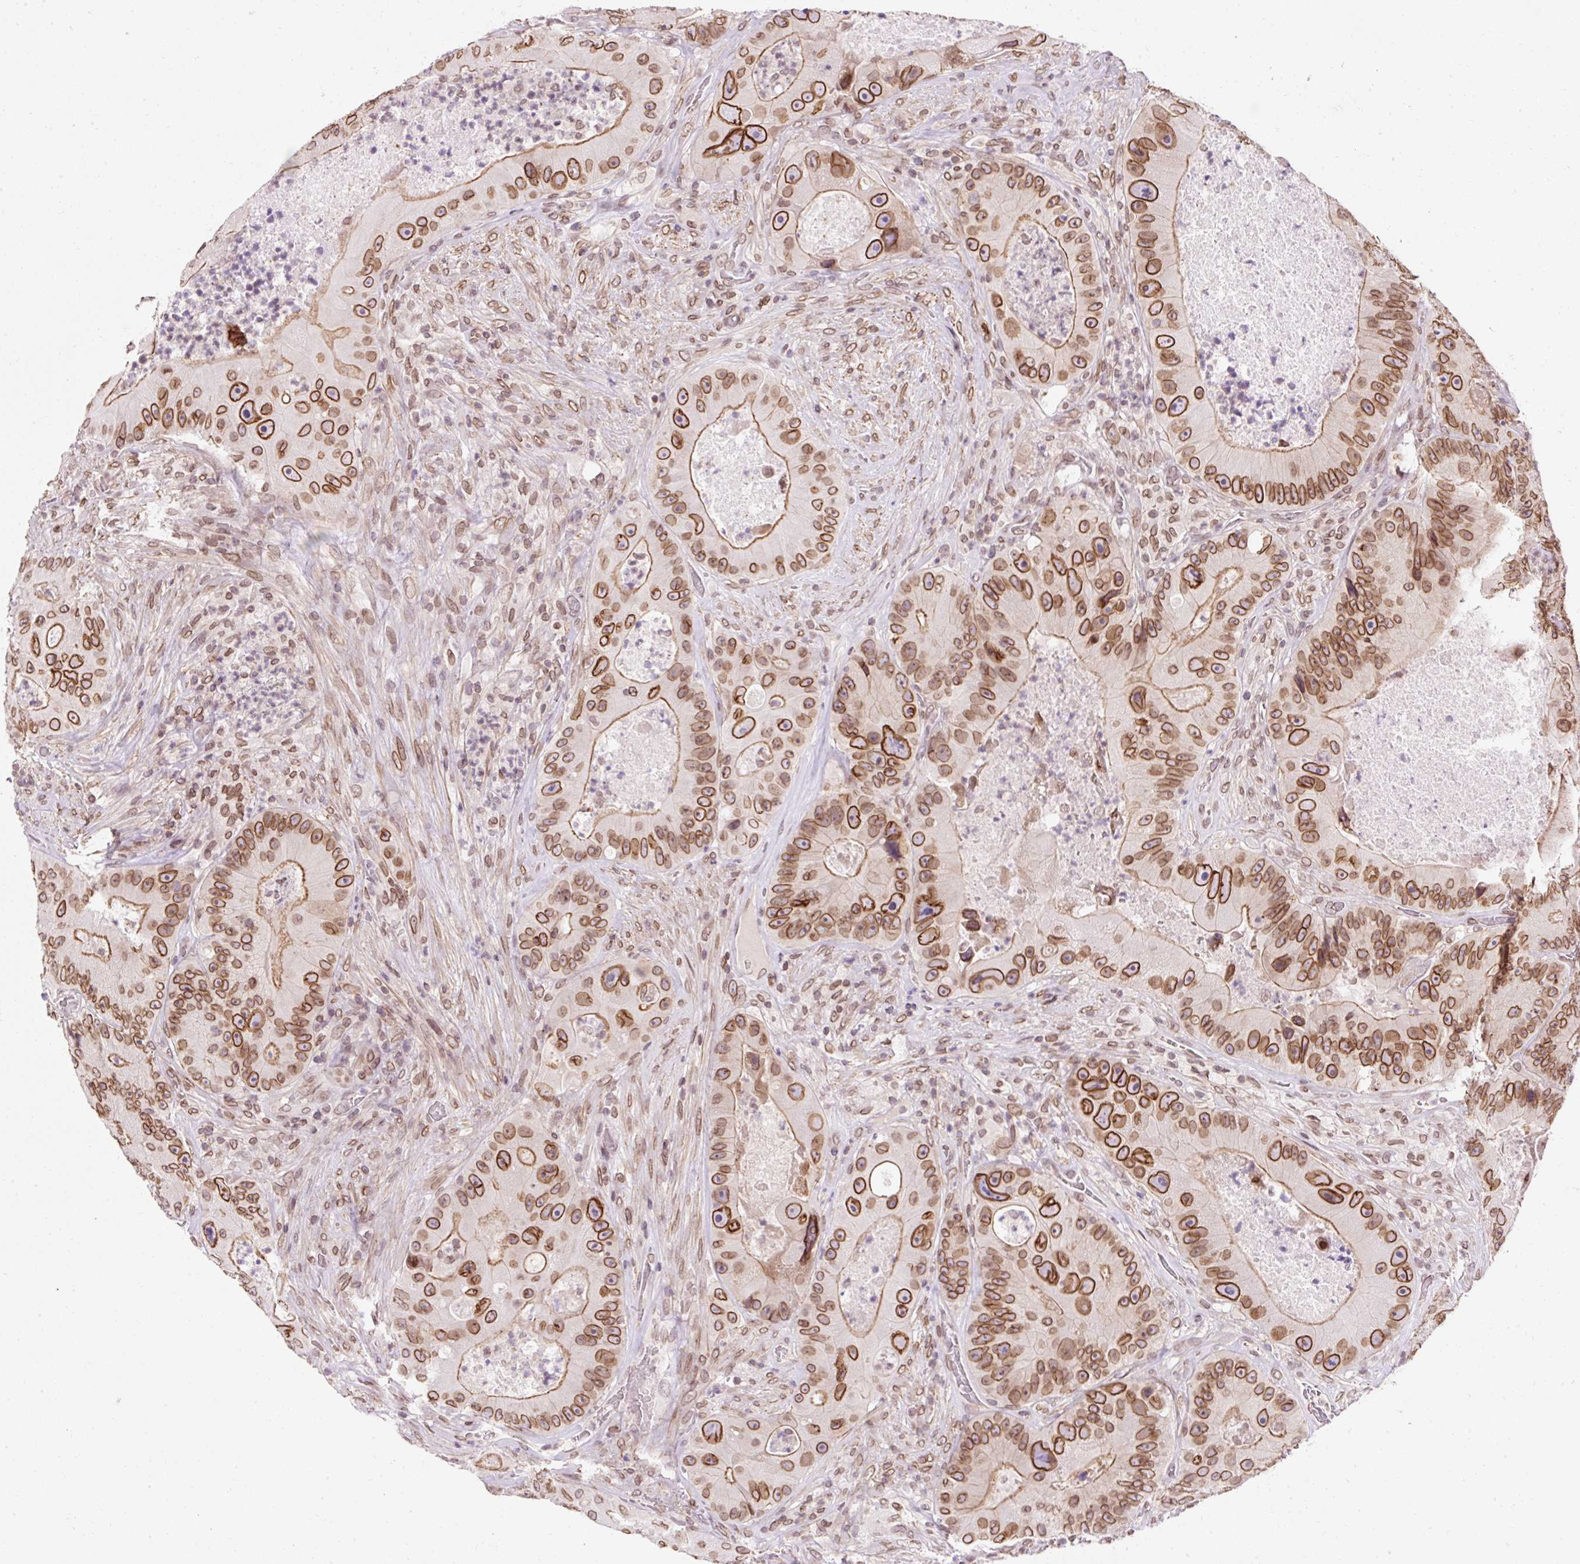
{"staining": {"intensity": "strong", "quantity": ">75%", "location": "cytoplasmic/membranous,nuclear"}, "tissue": "colorectal cancer", "cell_type": "Tumor cells", "image_type": "cancer", "snomed": [{"axis": "morphology", "description": "Adenocarcinoma, NOS"}, {"axis": "topography", "description": "Colon"}], "caption": "The immunohistochemical stain highlights strong cytoplasmic/membranous and nuclear staining in tumor cells of colorectal adenocarcinoma tissue. (Stains: DAB (3,3'-diaminobenzidine) in brown, nuclei in blue, Microscopy: brightfield microscopy at high magnification).", "gene": "ZNF610", "patient": {"sex": "female", "age": 86}}